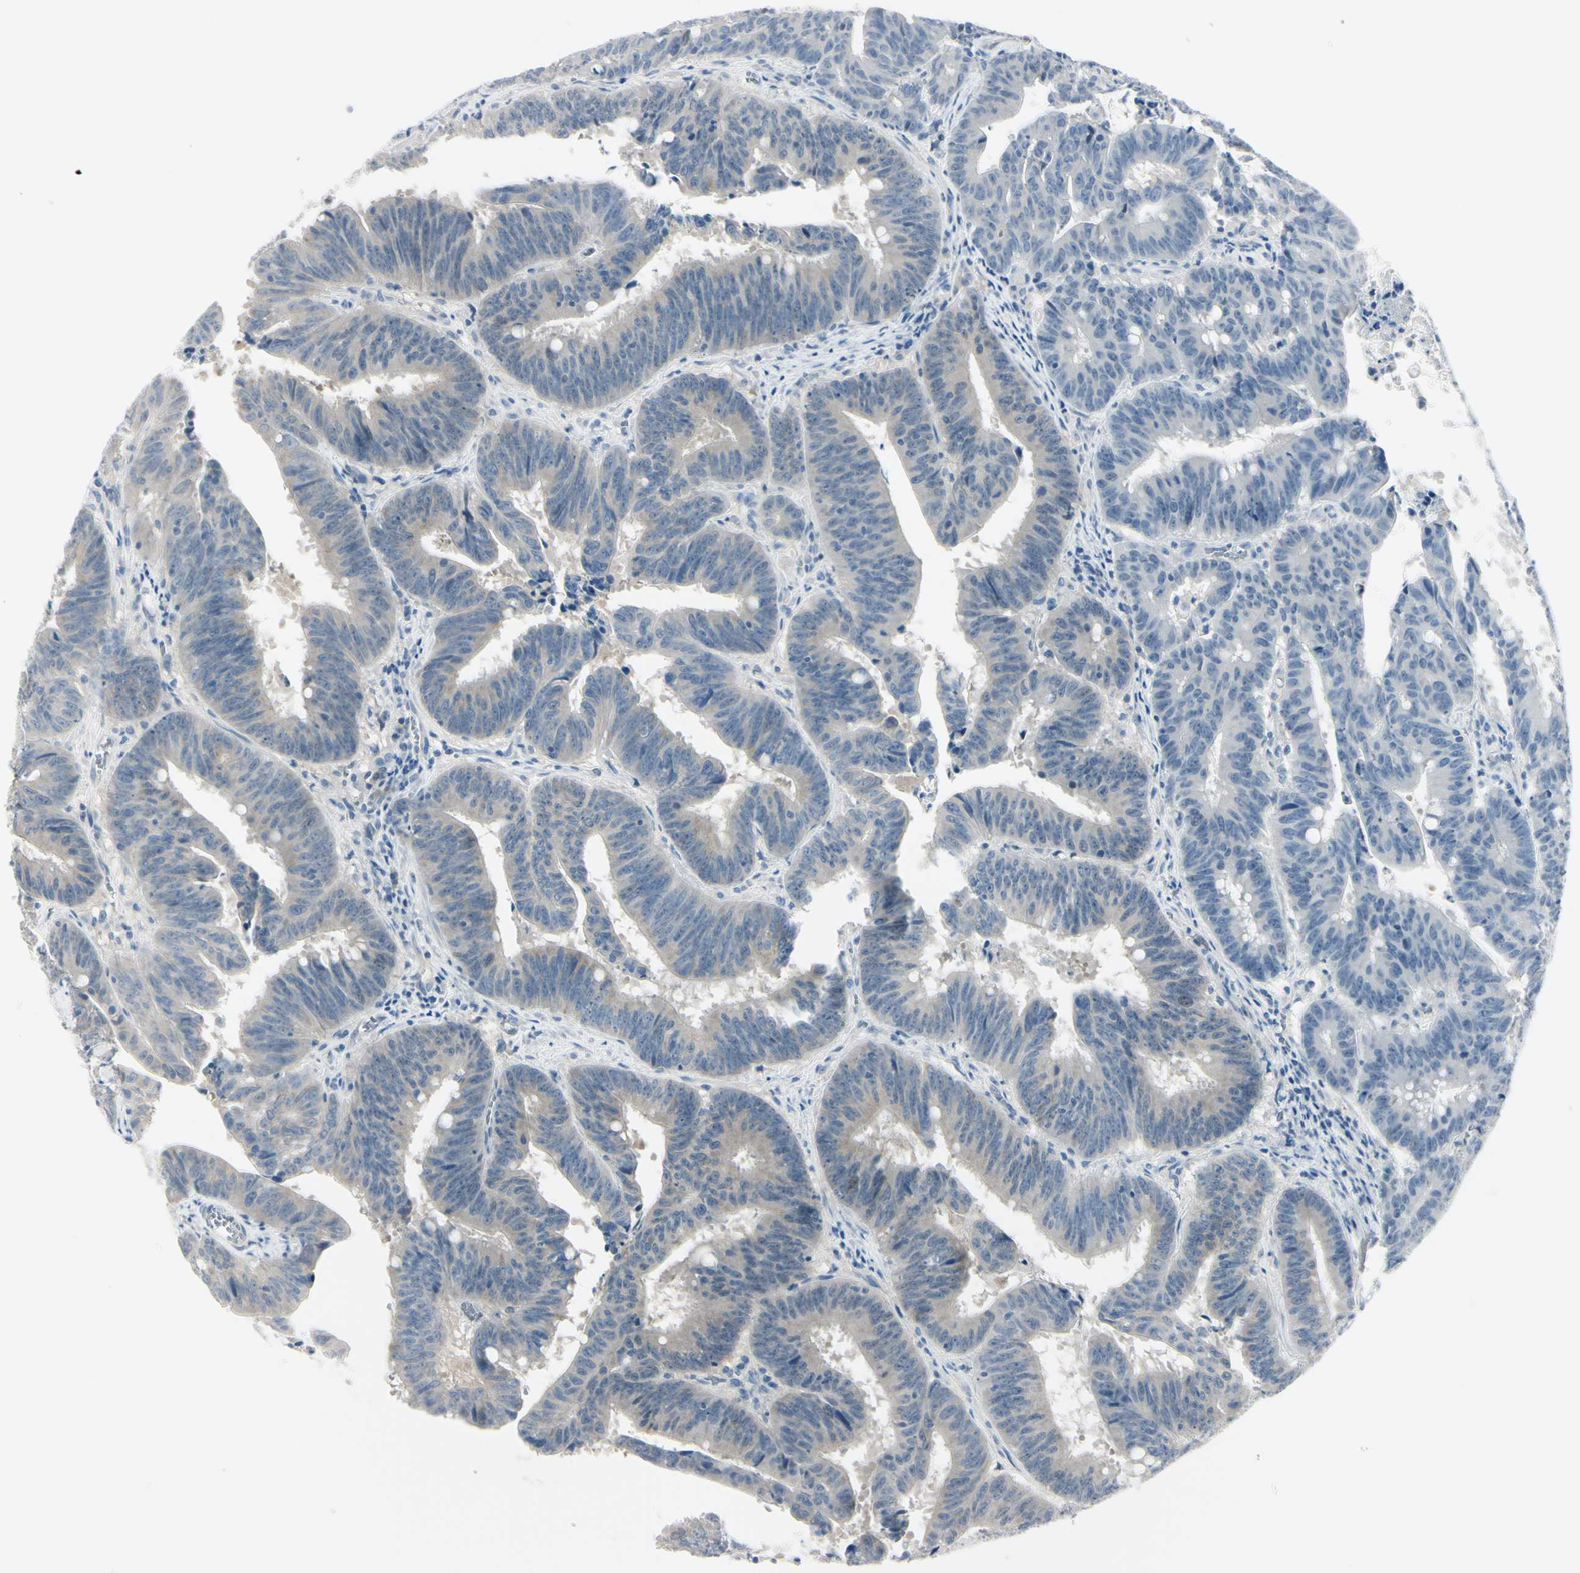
{"staining": {"intensity": "weak", "quantity": "<25%", "location": "cytoplasmic/membranous"}, "tissue": "colorectal cancer", "cell_type": "Tumor cells", "image_type": "cancer", "snomed": [{"axis": "morphology", "description": "Adenocarcinoma, NOS"}, {"axis": "topography", "description": "Colon"}], "caption": "Tumor cells are negative for protein expression in human colorectal cancer (adenocarcinoma). (Stains: DAB (3,3'-diaminobenzidine) IHC with hematoxylin counter stain, Microscopy: brightfield microscopy at high magnification).", "gene": "ASB9", "patient": {"sex": "male", "age": 45}}